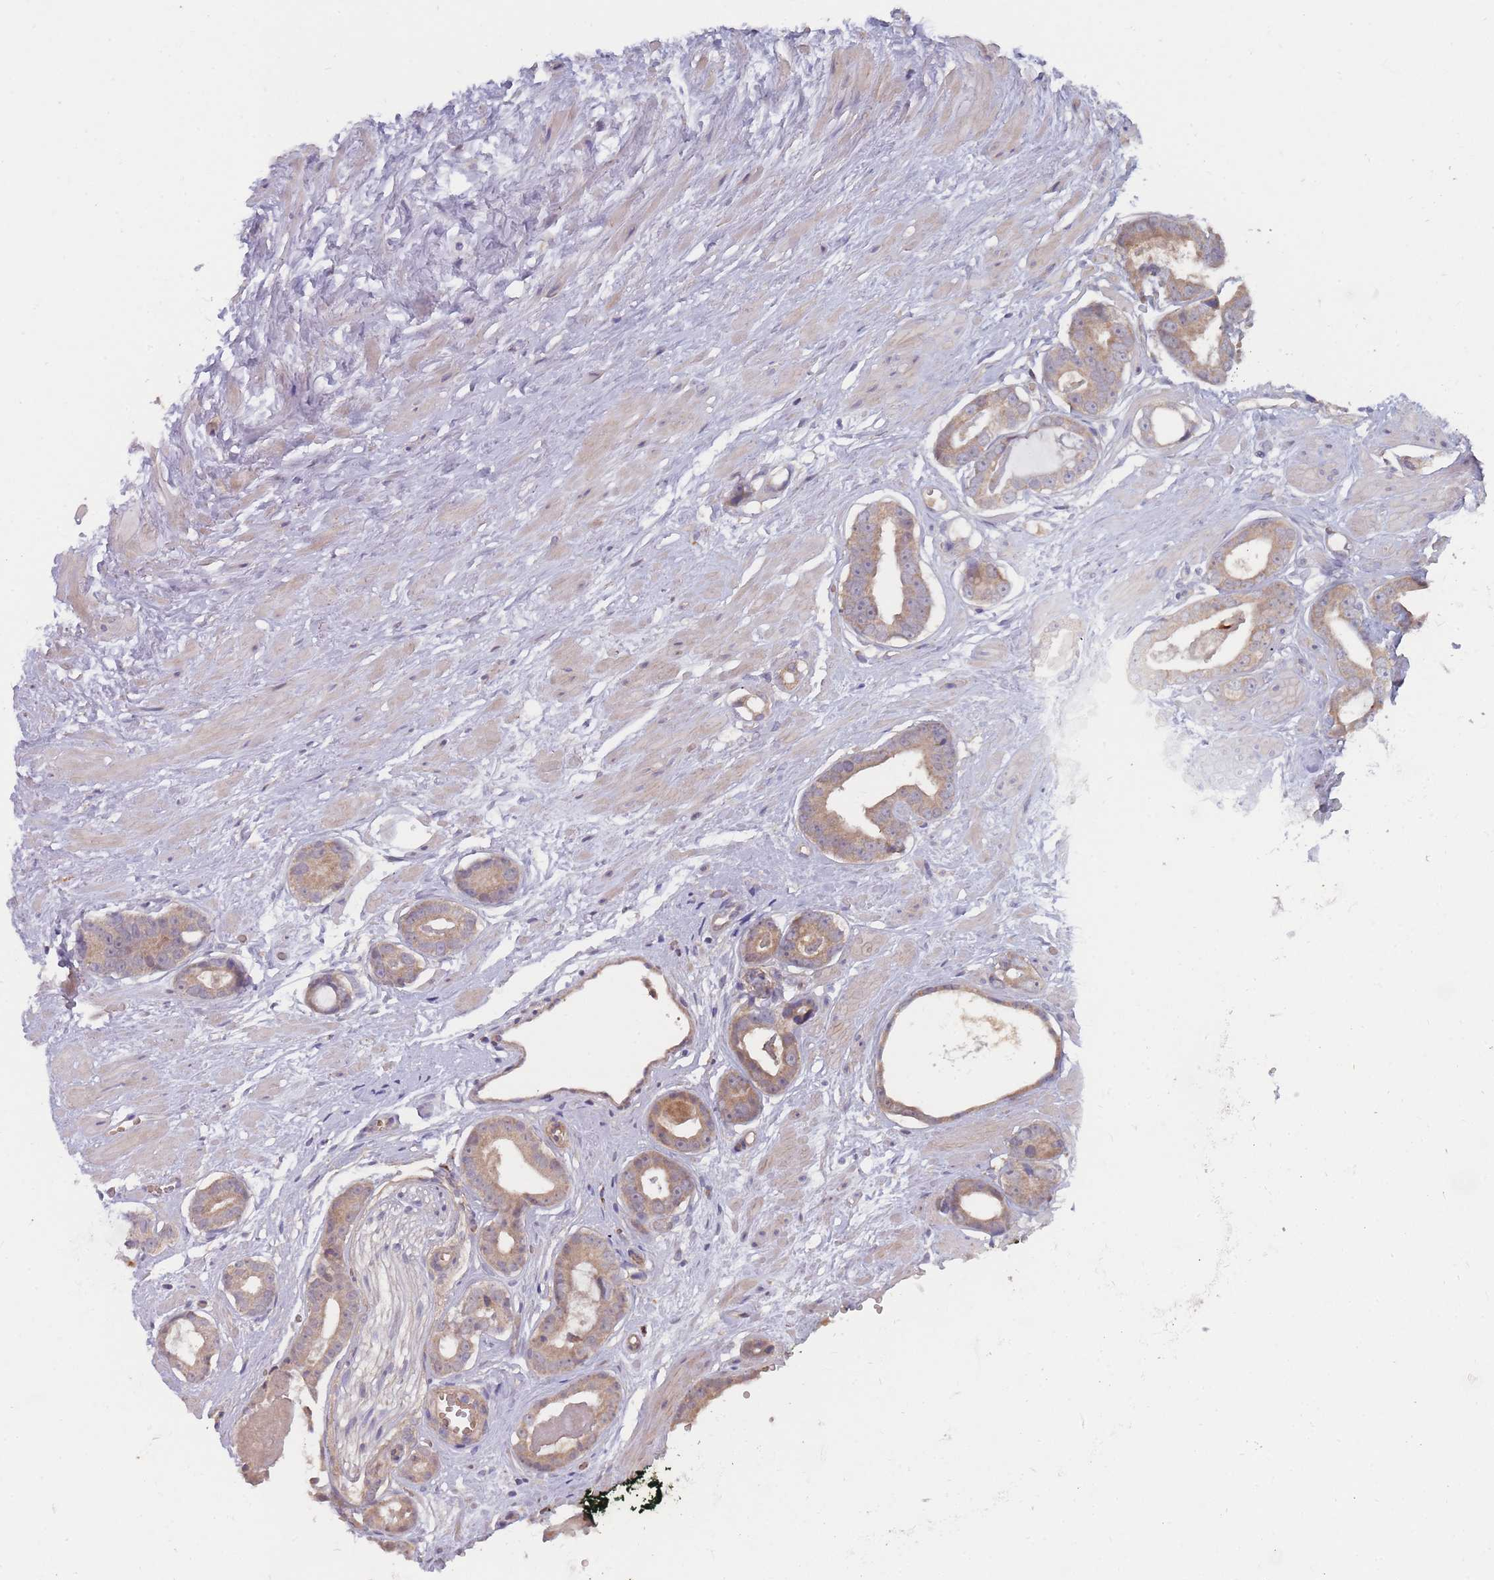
{"staining": {"intensity": "moderate", "quantity": ">75%", "location": "cytoplasmic/membranous"}, "tissue": "prostate cancer", "cell_type": "Tumor cells", "image_type": "cancer", "snomed": [{"axis": "morphology", "description": "Adenocarcinoma, Low grade"}, {"axis": "topography", "description": "Prostate"}], "caption": "IHC micrograph of human prostate low-grade adenocarcinoma stained for a protein (brown), which displays medium levels of moderate cytoplasmic/membranous positivity in approximately >75% of tumor cells.", "gene": "NUB1", "patient": {"sex": "male", "age": 64}}